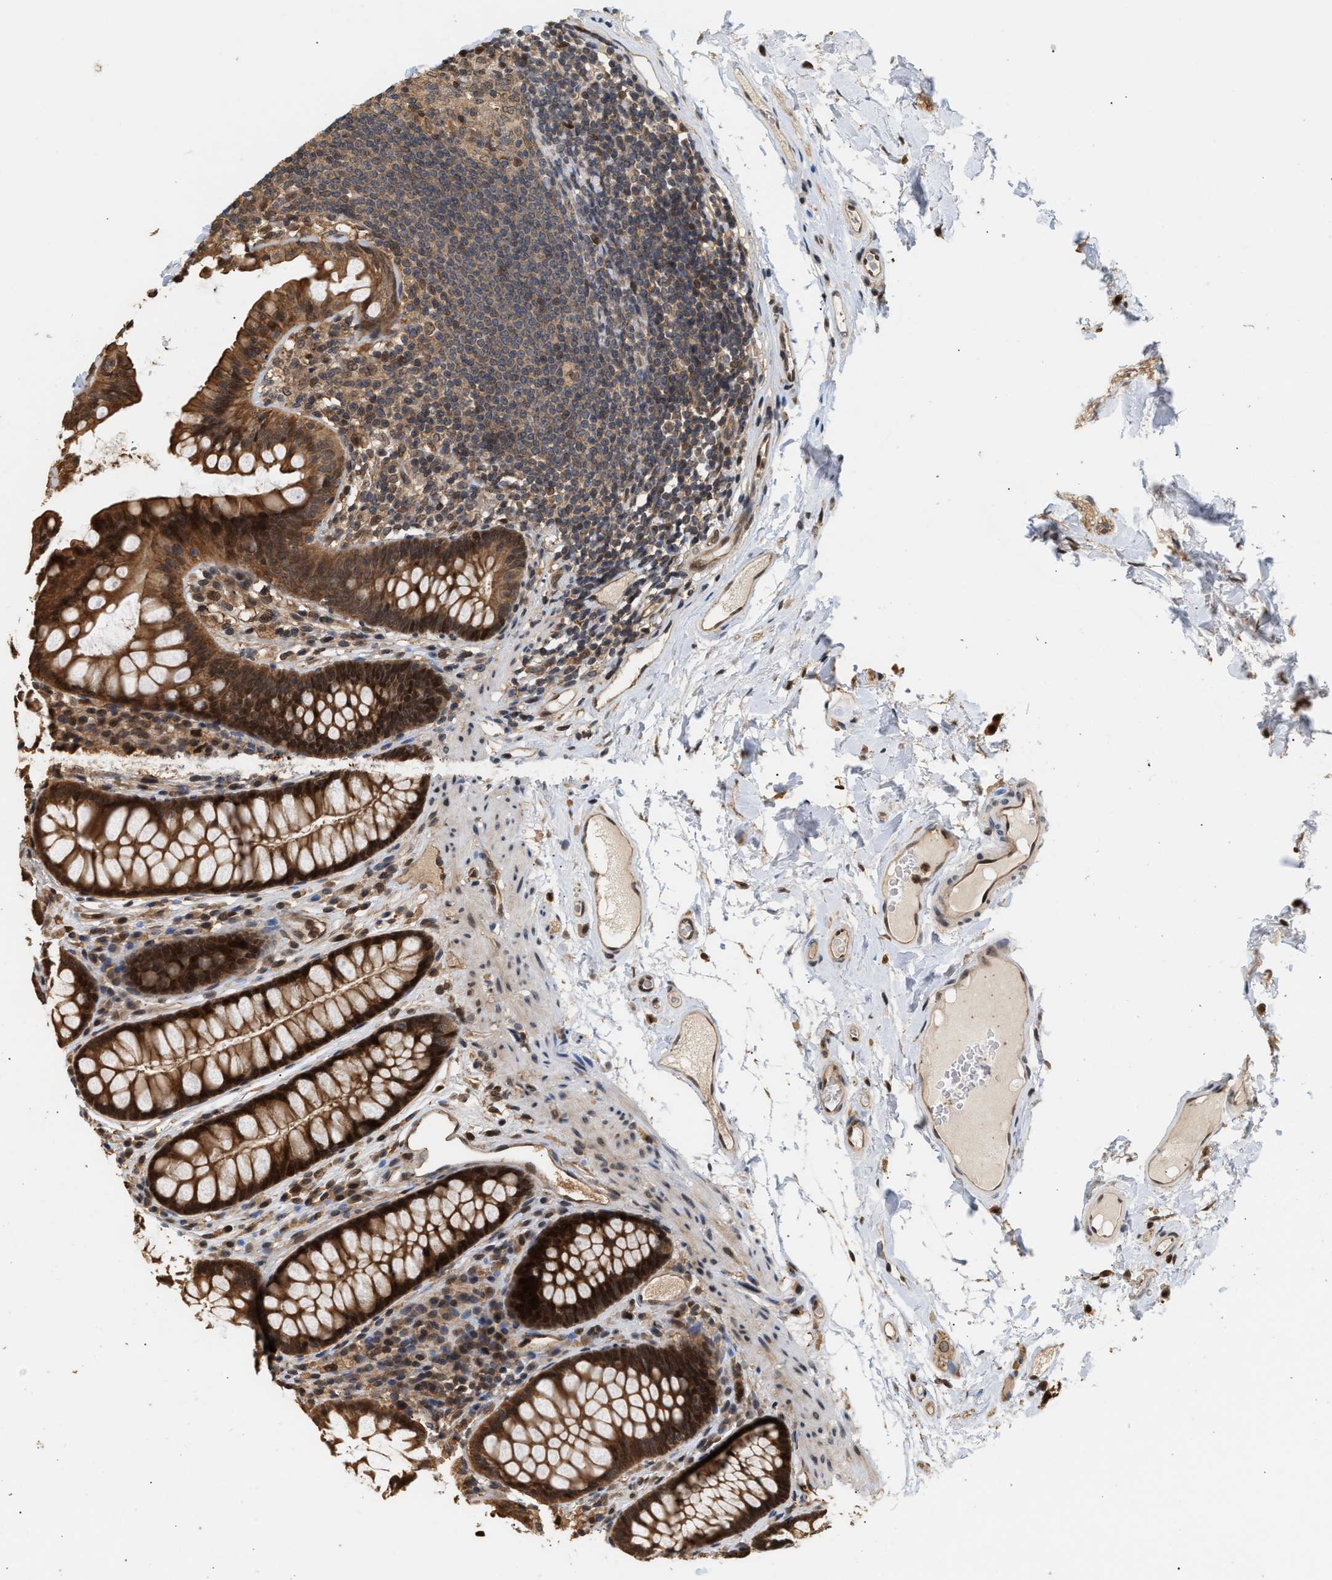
{"staining": {"intensity": "moderate", "quantity": ">75%", "location": "nuclear"}, "tissue": "colon", "cell_type": "Endothelial cells", "image_type": "normal", "snomed": [{"axis": "morphology", "description": "Normal tissue, NOS"}, {"axis": "topography", "description": "Colon"}], "caption": "An immunohistochemistry micrograph of benign tissue is shown. Protein staining in brown labels moderate nuclear positivity in colon within endothelial cells.", "gene": "ABHD5", "patient": {"sex": "female", "age": 55}}